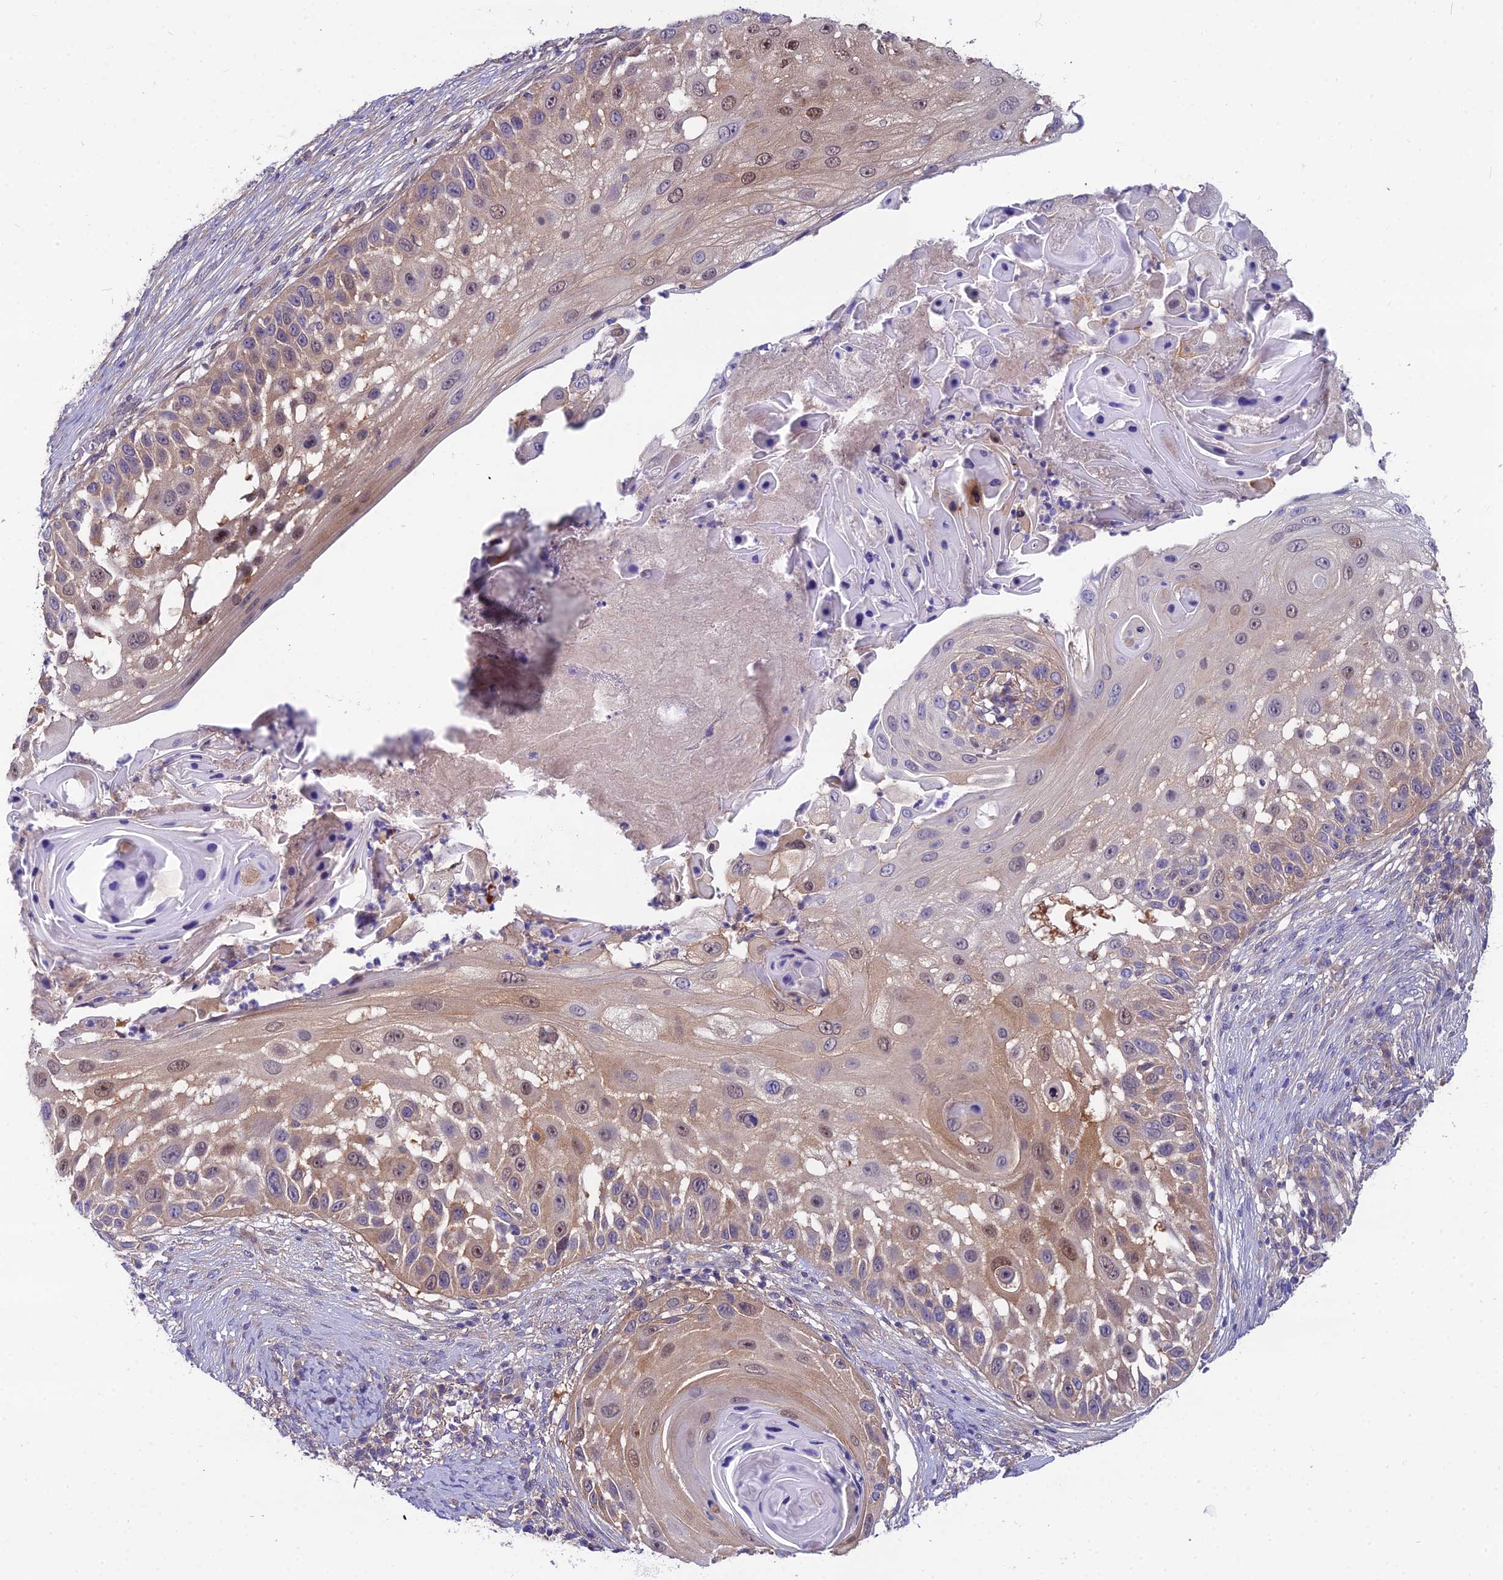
{"staining": {"intensity": "moderate", "quantity": "<25%", "location": "nuclear"}, "tissue": "skin cancer", "cell_type": "Tumor cells", "image_type": "cancer", "snomed": [{"axis": "morphology", "description": "Squamous cell carcinoma, NOS"}, {"axis": "topography", "description": "Skin"}], "caption": "Human squamous cell carcinoma (skin) stained for a protein (brown) displays moderate nuclear positive staining in about <25% of tumor cells.", "gene": "MVD", "patient": {"sex": "female", "age": 44}}